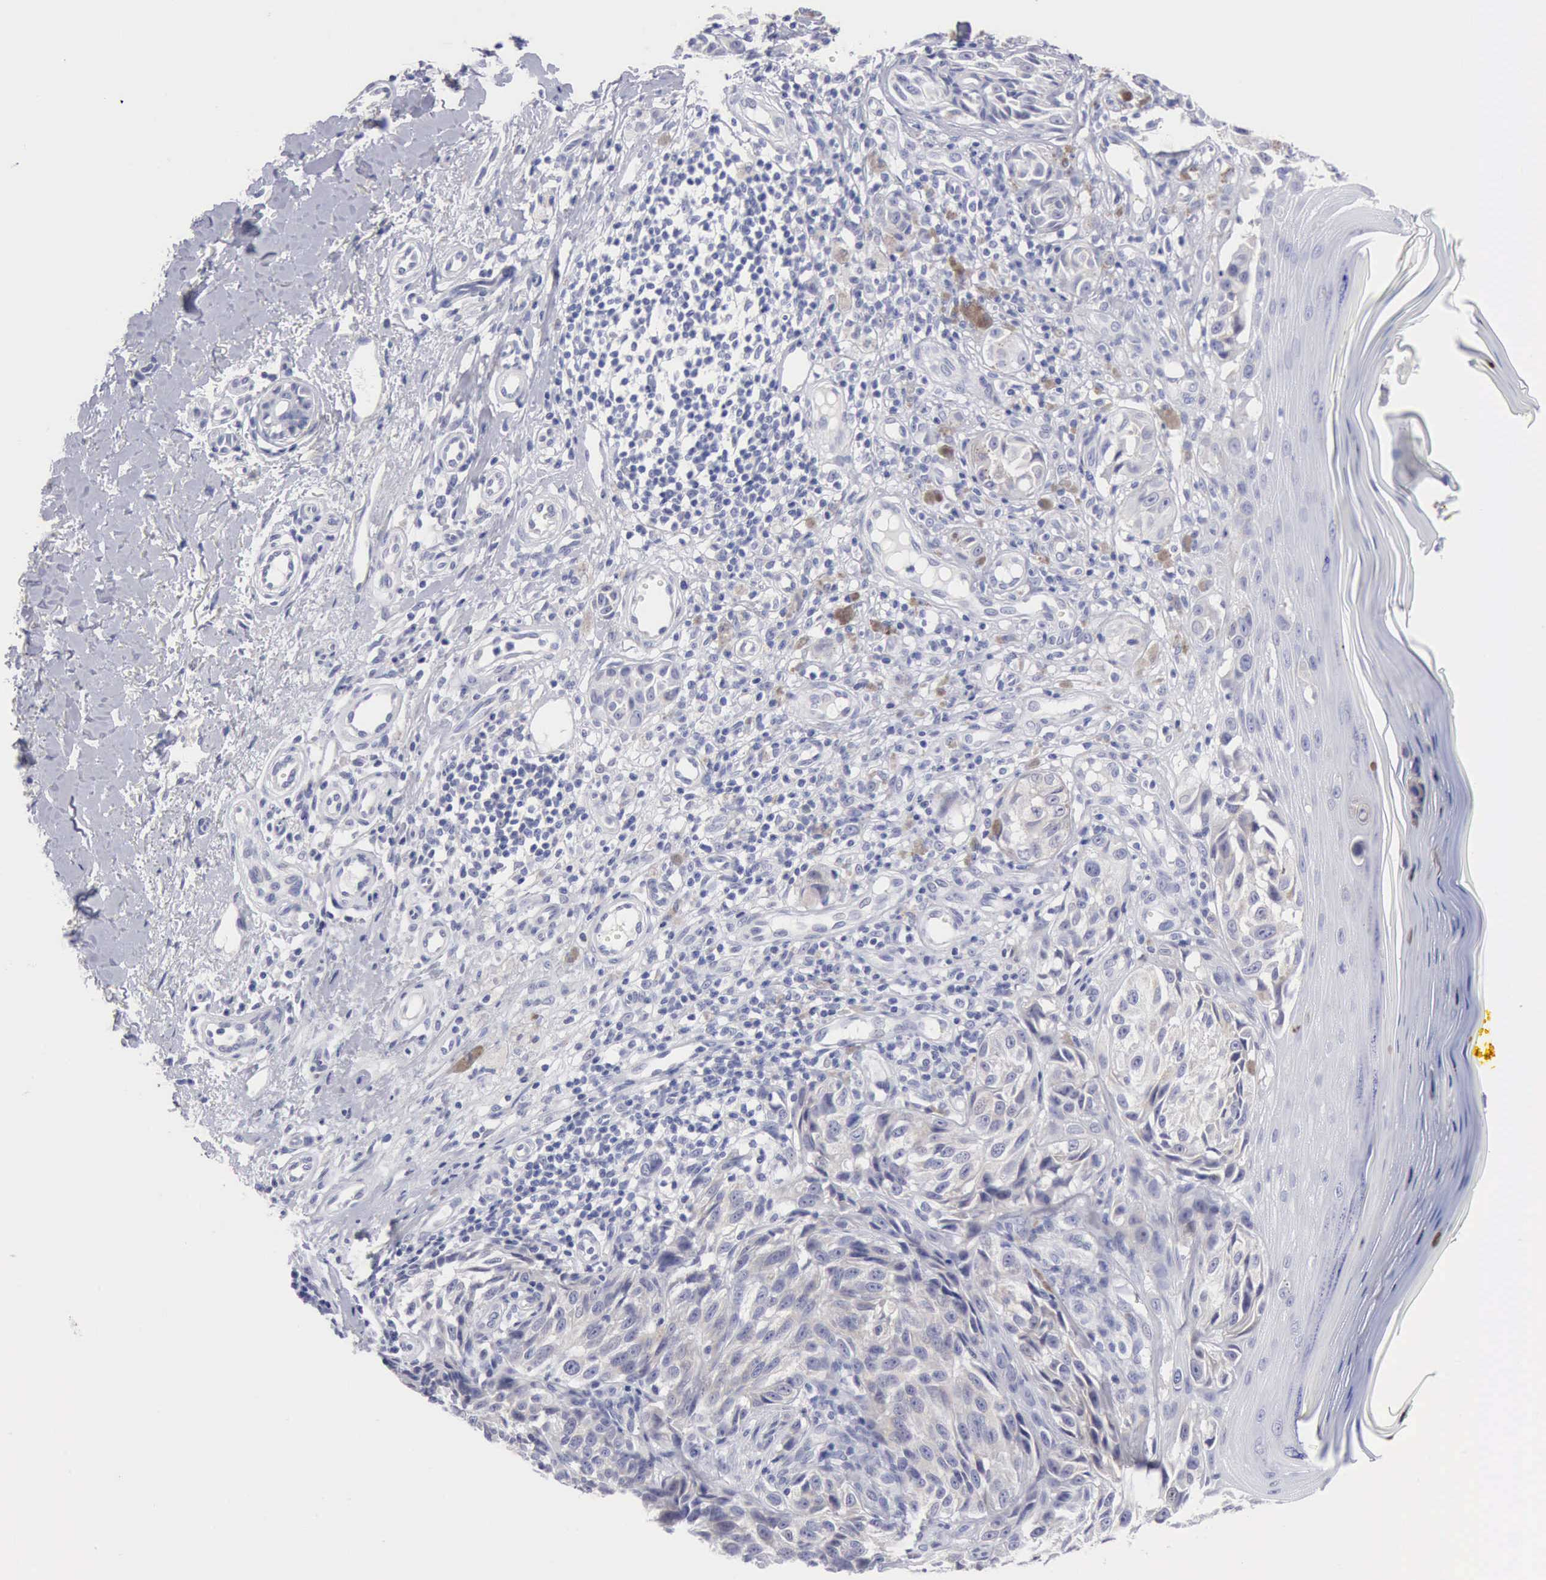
{"staining": {"intensity": "negative", "quantity": "none", "location": "none"}, "tissue": "melanoma", "cell_type": "Tumor cells", "image_type": "cancer", "snomed": [{"axis": "morphology", "description": "Malignant melanoma, NOS"}, {"axis": "topography", "description": "Skin"}], "caption": "Immunohistochemical staining of melanoma displays no significant expression in tumor cells. (DAB (3,3'-diaminobenzidine) IHC, high magnification).", "gene": "ANGEL1", "patient": {"sex": "male", "age": 67}}